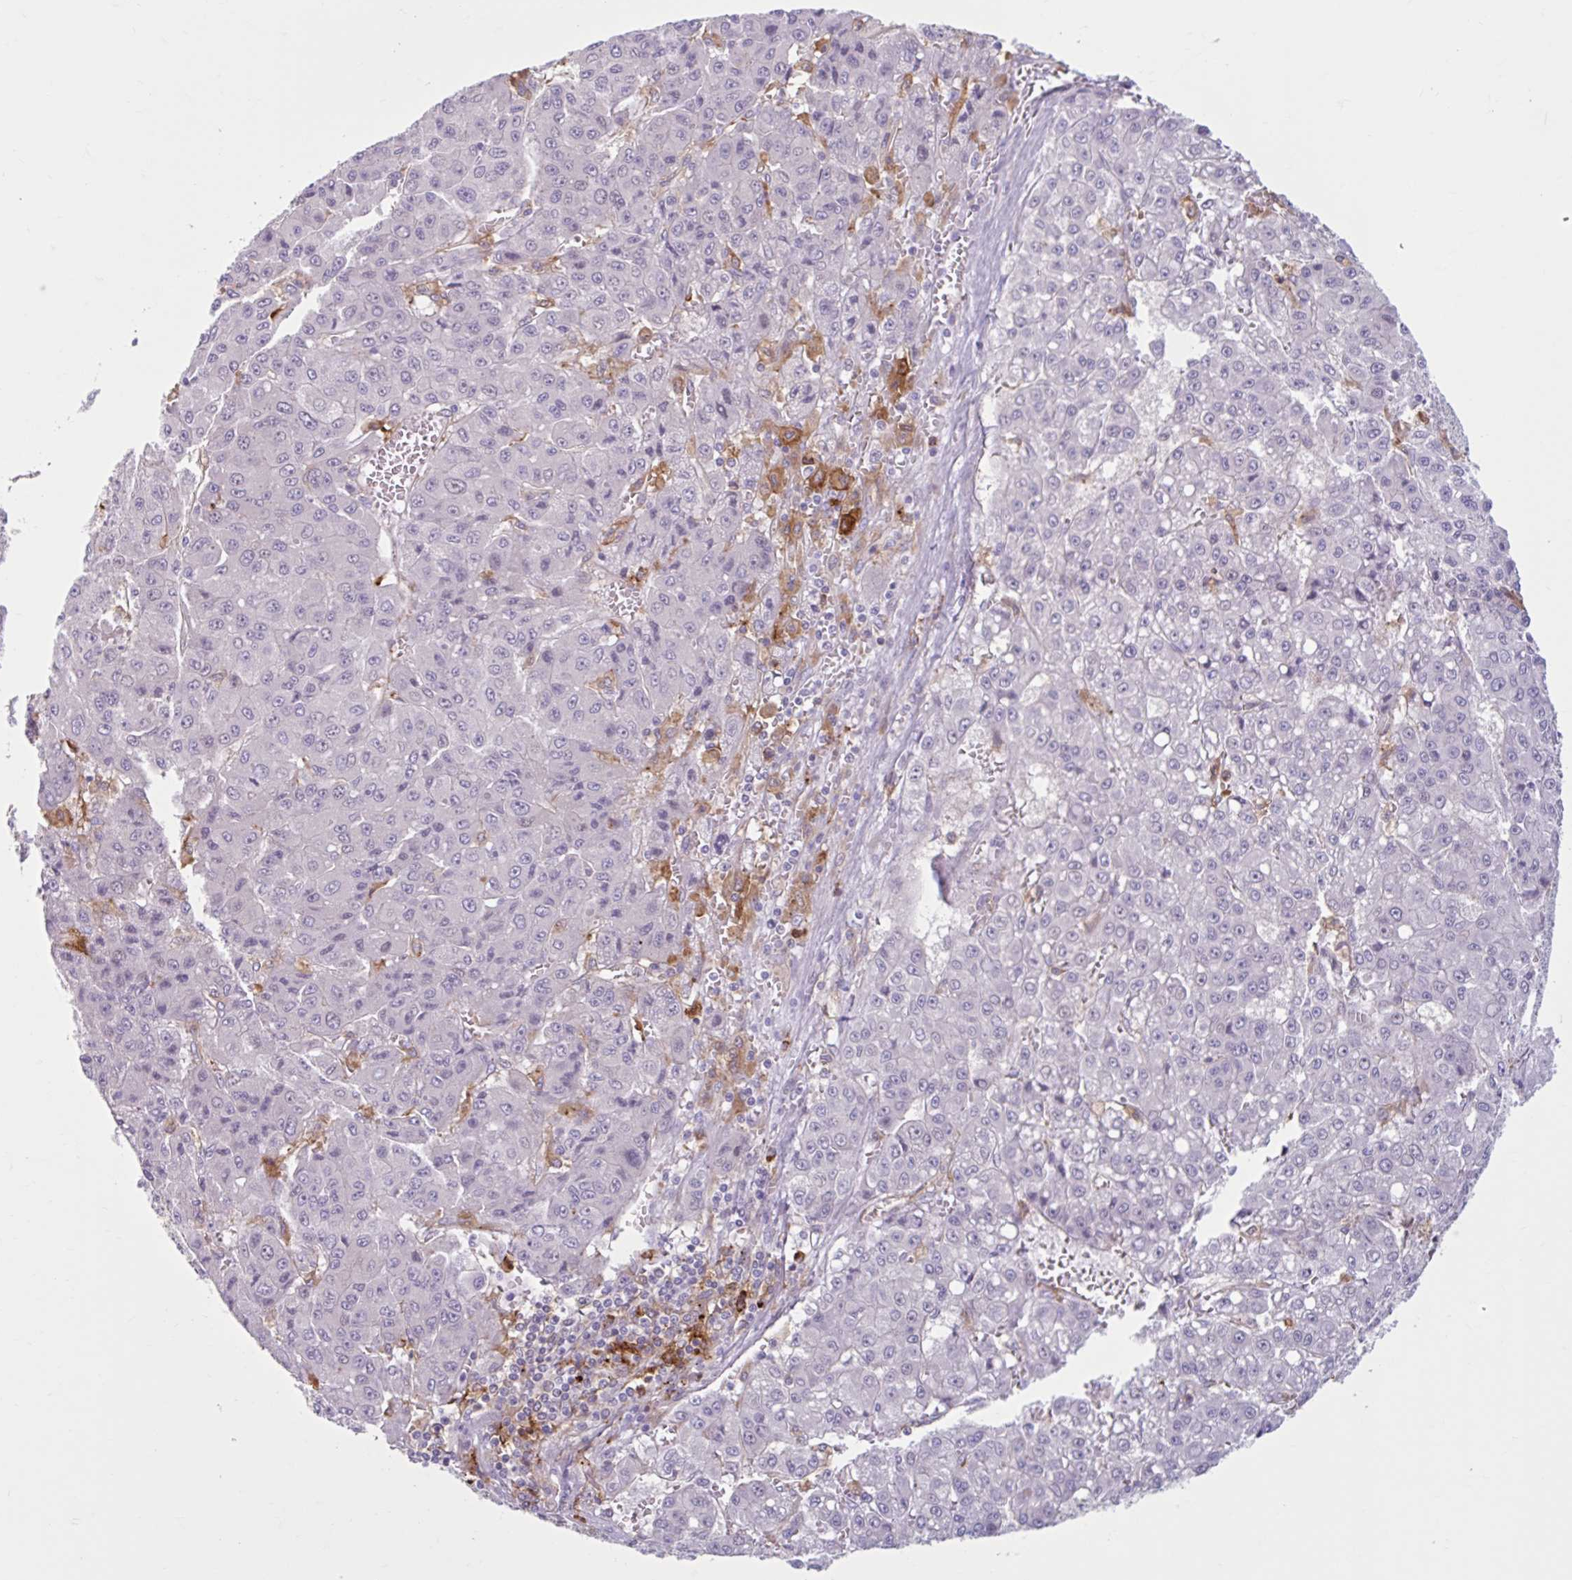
{"staining": {"intensity": "negative", "quantity": "none", "location": "none"}, "tissue": "liver cancer", "cell_type": "Tumor cells", "image_type": "cancer", "snomed": [{"axis": "morphology", "description": "Carcinoma, Hepatocellular, NOS"}, {"axis": "topography", "description": "Liver"}], "caption": "This is an immunohistochemistry photomicrograph of human hepatocellular carcinoma (liver). There is no staining in tumor cells.", "gene": "CEP120", "patient": {"sex": "male", "age": 70}}